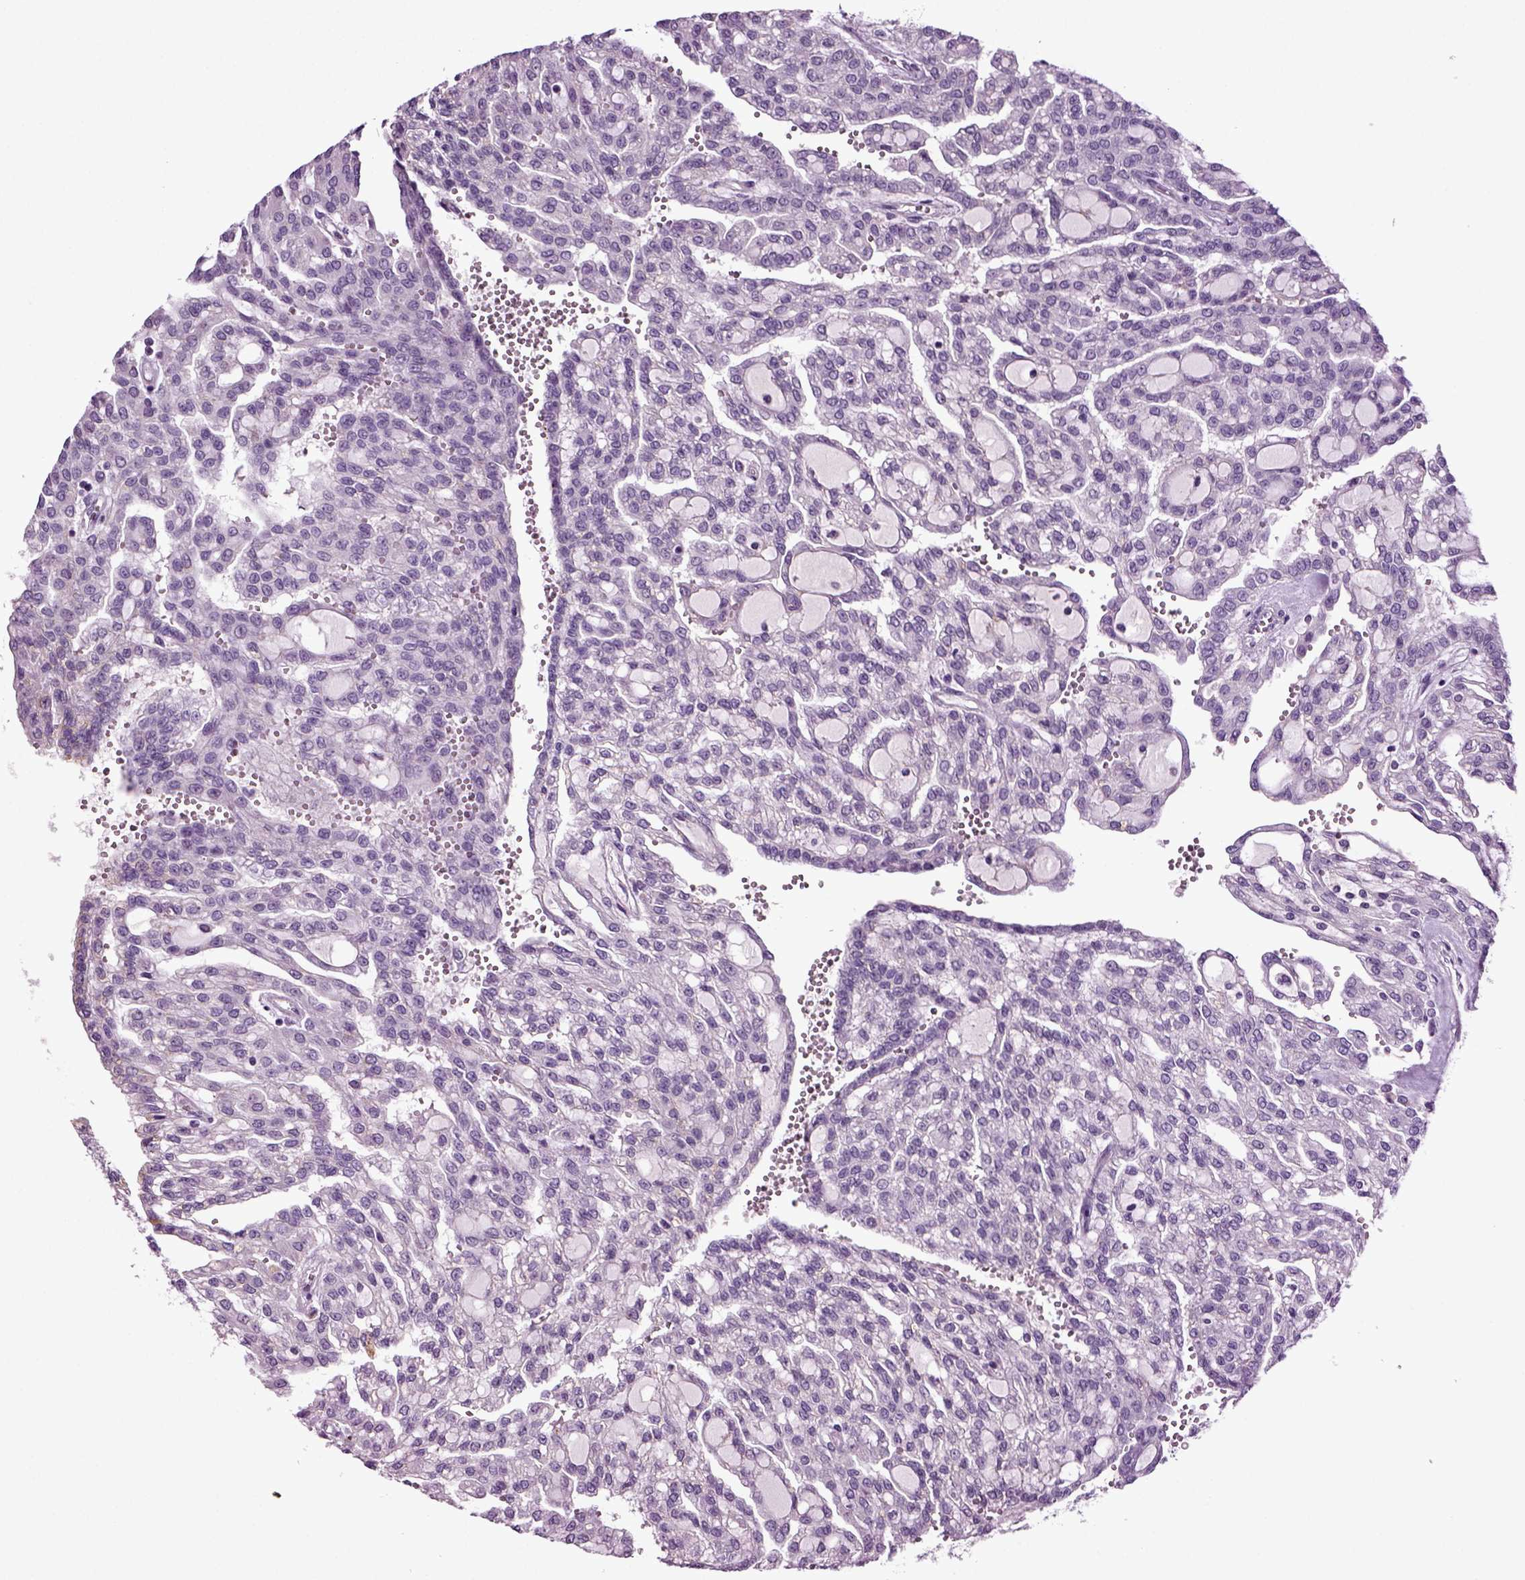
{"staining": {"intensity": "negative", "quantity": "none", "location": "none"}, "tissue": "renal cancer", "cell_type": "Tumor cells", "image_type": "cancer", "snomed": [{"axis": "morphology", "description": "Adenocarcinoma, NOS"}, {"axis": "topography", "description": "Kidney"}], "caption": "Protein analysis of adenocarcinoma (renal) exhibits no significant expression in tumor cells.", "gene": "FGF11", "patient": {"sex": "male", "age": 63}}